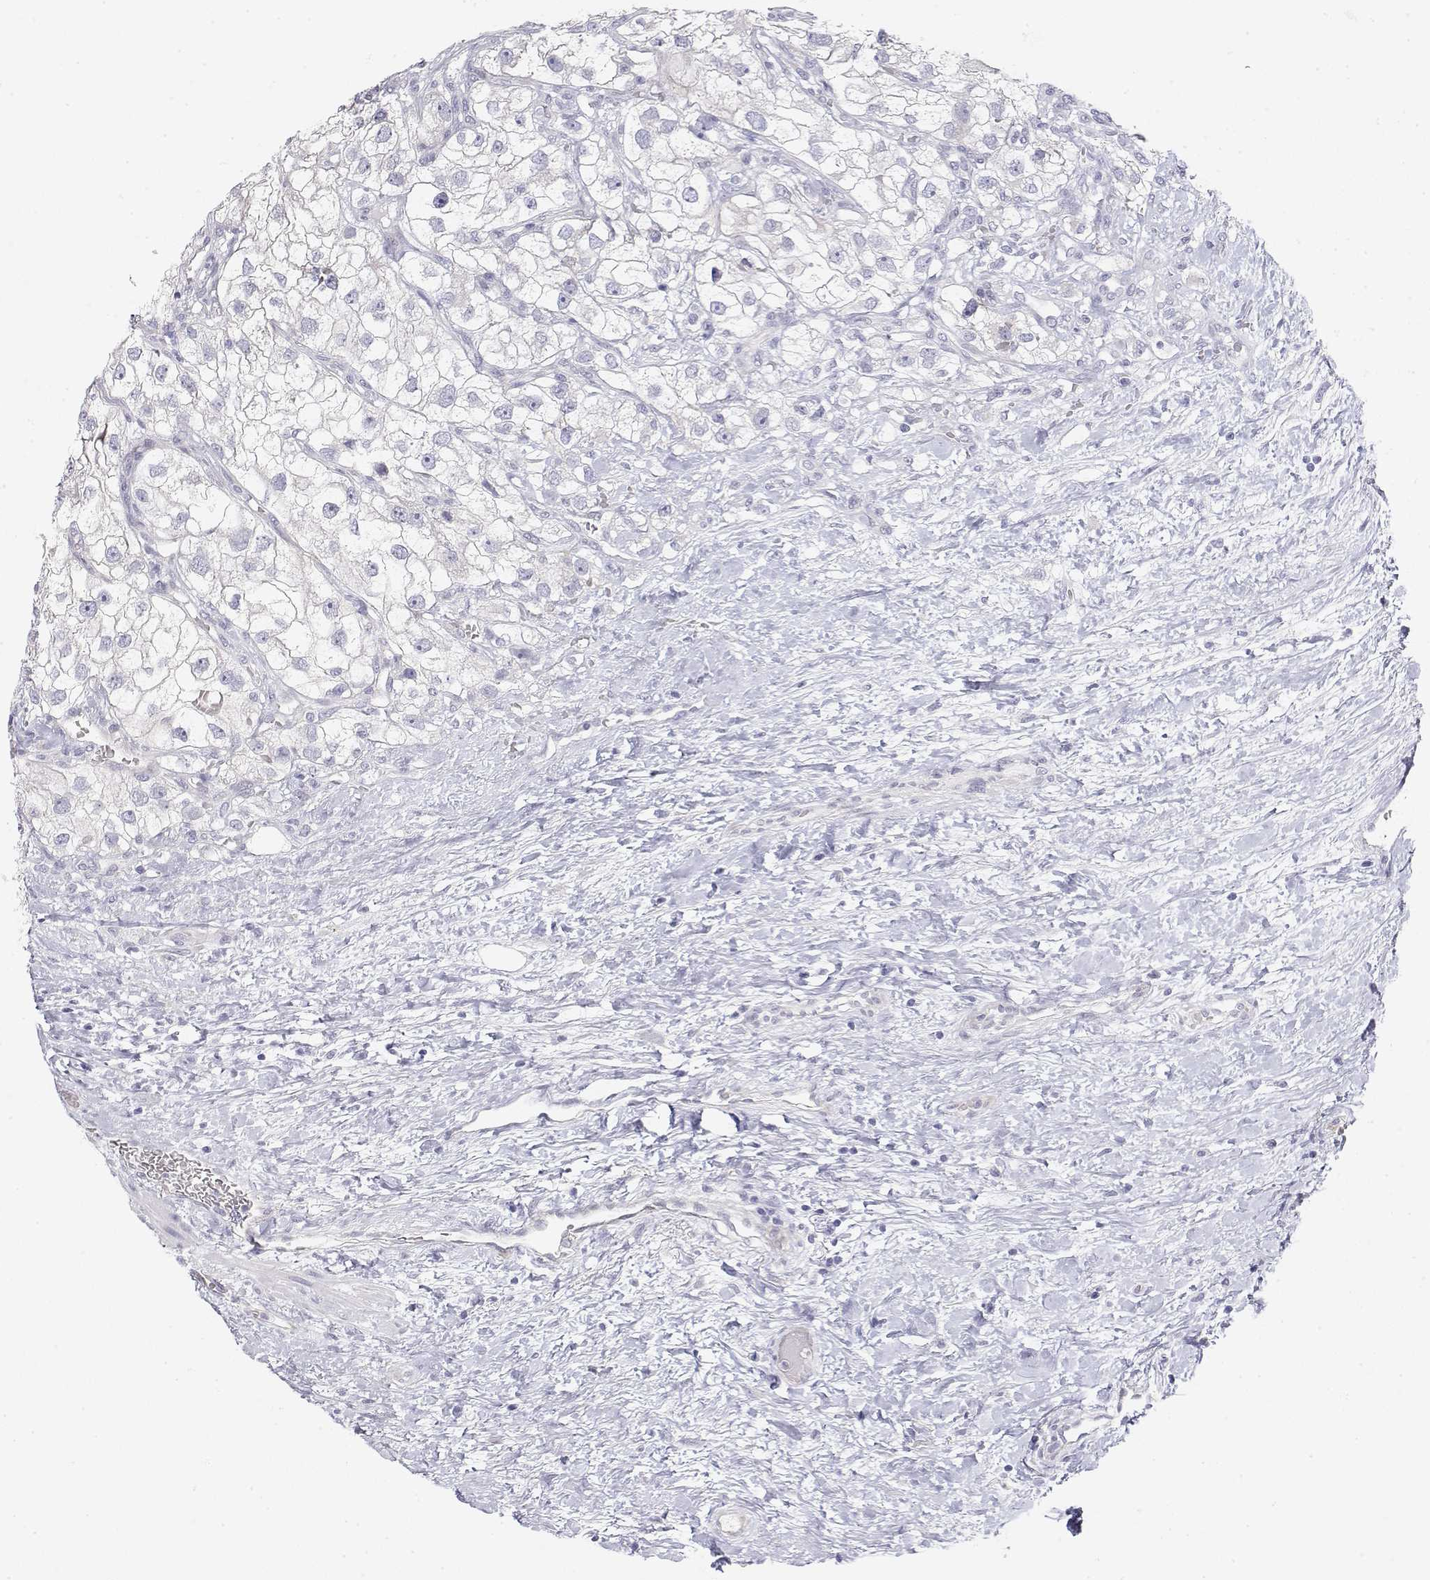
{"staining": {"intensity": "negative", "quantity": "none", "location": "none"}, "tissue": "renal cancer", "cell_type": "Tumor cells", "image_type": "cancer", "snomed": [{"axis": "morphology", "description": "Adenocarcinoma, NOS"}, {"axis": "topography", "description": "Kidney"}], "caption": "Tumor cells show no significant positivity in adenocarcinoma (renal).", "gene": "MISP", "patient": {"sex": "male", "age": 59}}